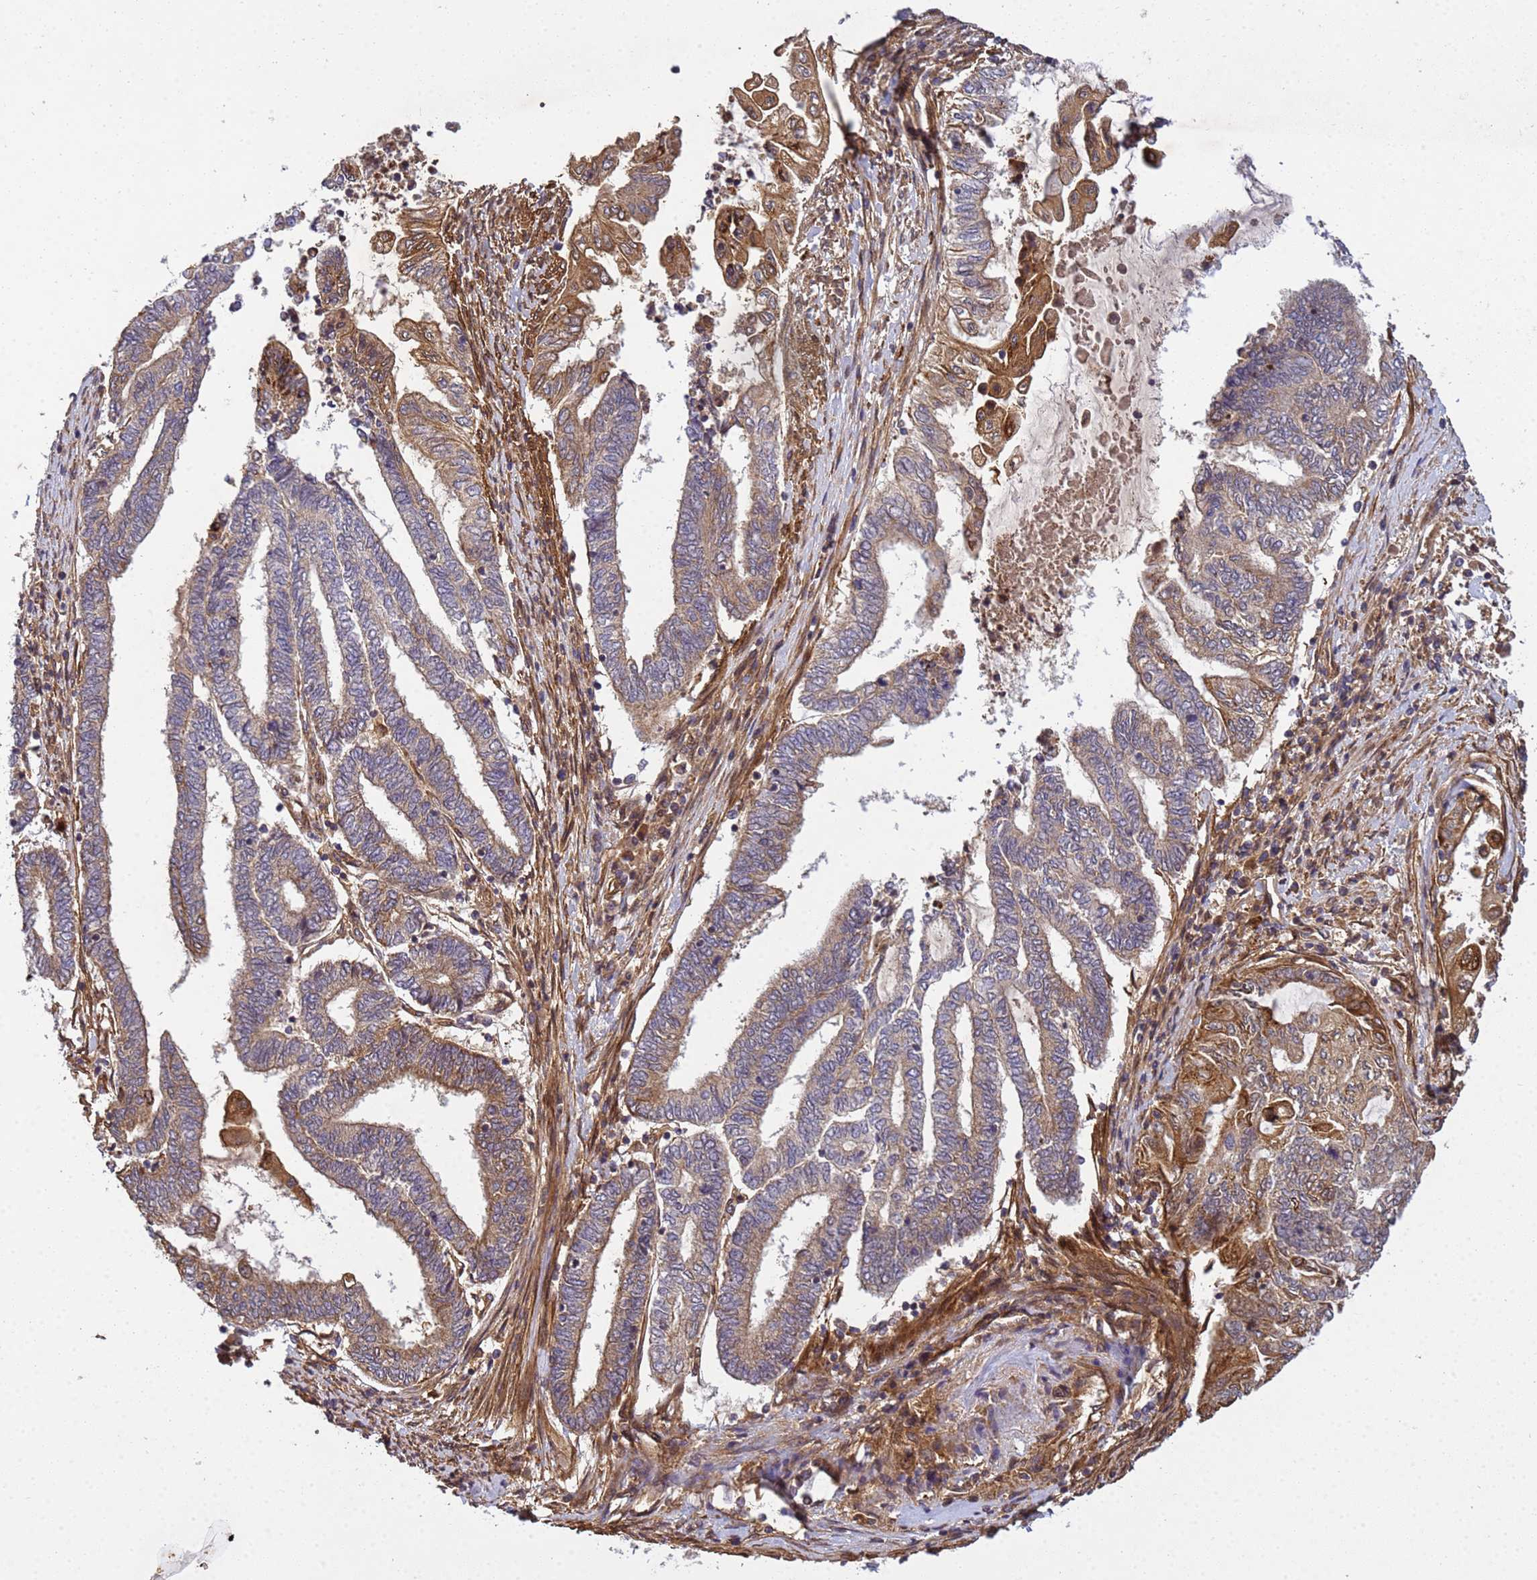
{"staining": {"intensity": "moderate", "quantity": "25%-75%", "location": "cytoplasmic/membranous"}, "tissue": "endometrial cancer", "cell_type": "Tumor cells", "image_type": "cancer", "snomed": [{"axis": "morphology", "description": "Adenocarcinoma, NOS"}, {"axis": "topography", "description": "Uterus"}, {"axis": "topography", "description": "Endometrium"}], "caption": "Immunohistochemical staining of human adenocarcinoma (endometrial) displays medium levels of moderate cytoplasmic/membranous protein expression in about 25%-75% of tumor cells. The staining was performed using DAB (3,3'-diaminobenzidine), with brown indicating positive protein expression. Nuclei are stained blue with hematoxylin.", "gene": "C8orf34", "patient": {"sex": "female", "age": 70}}